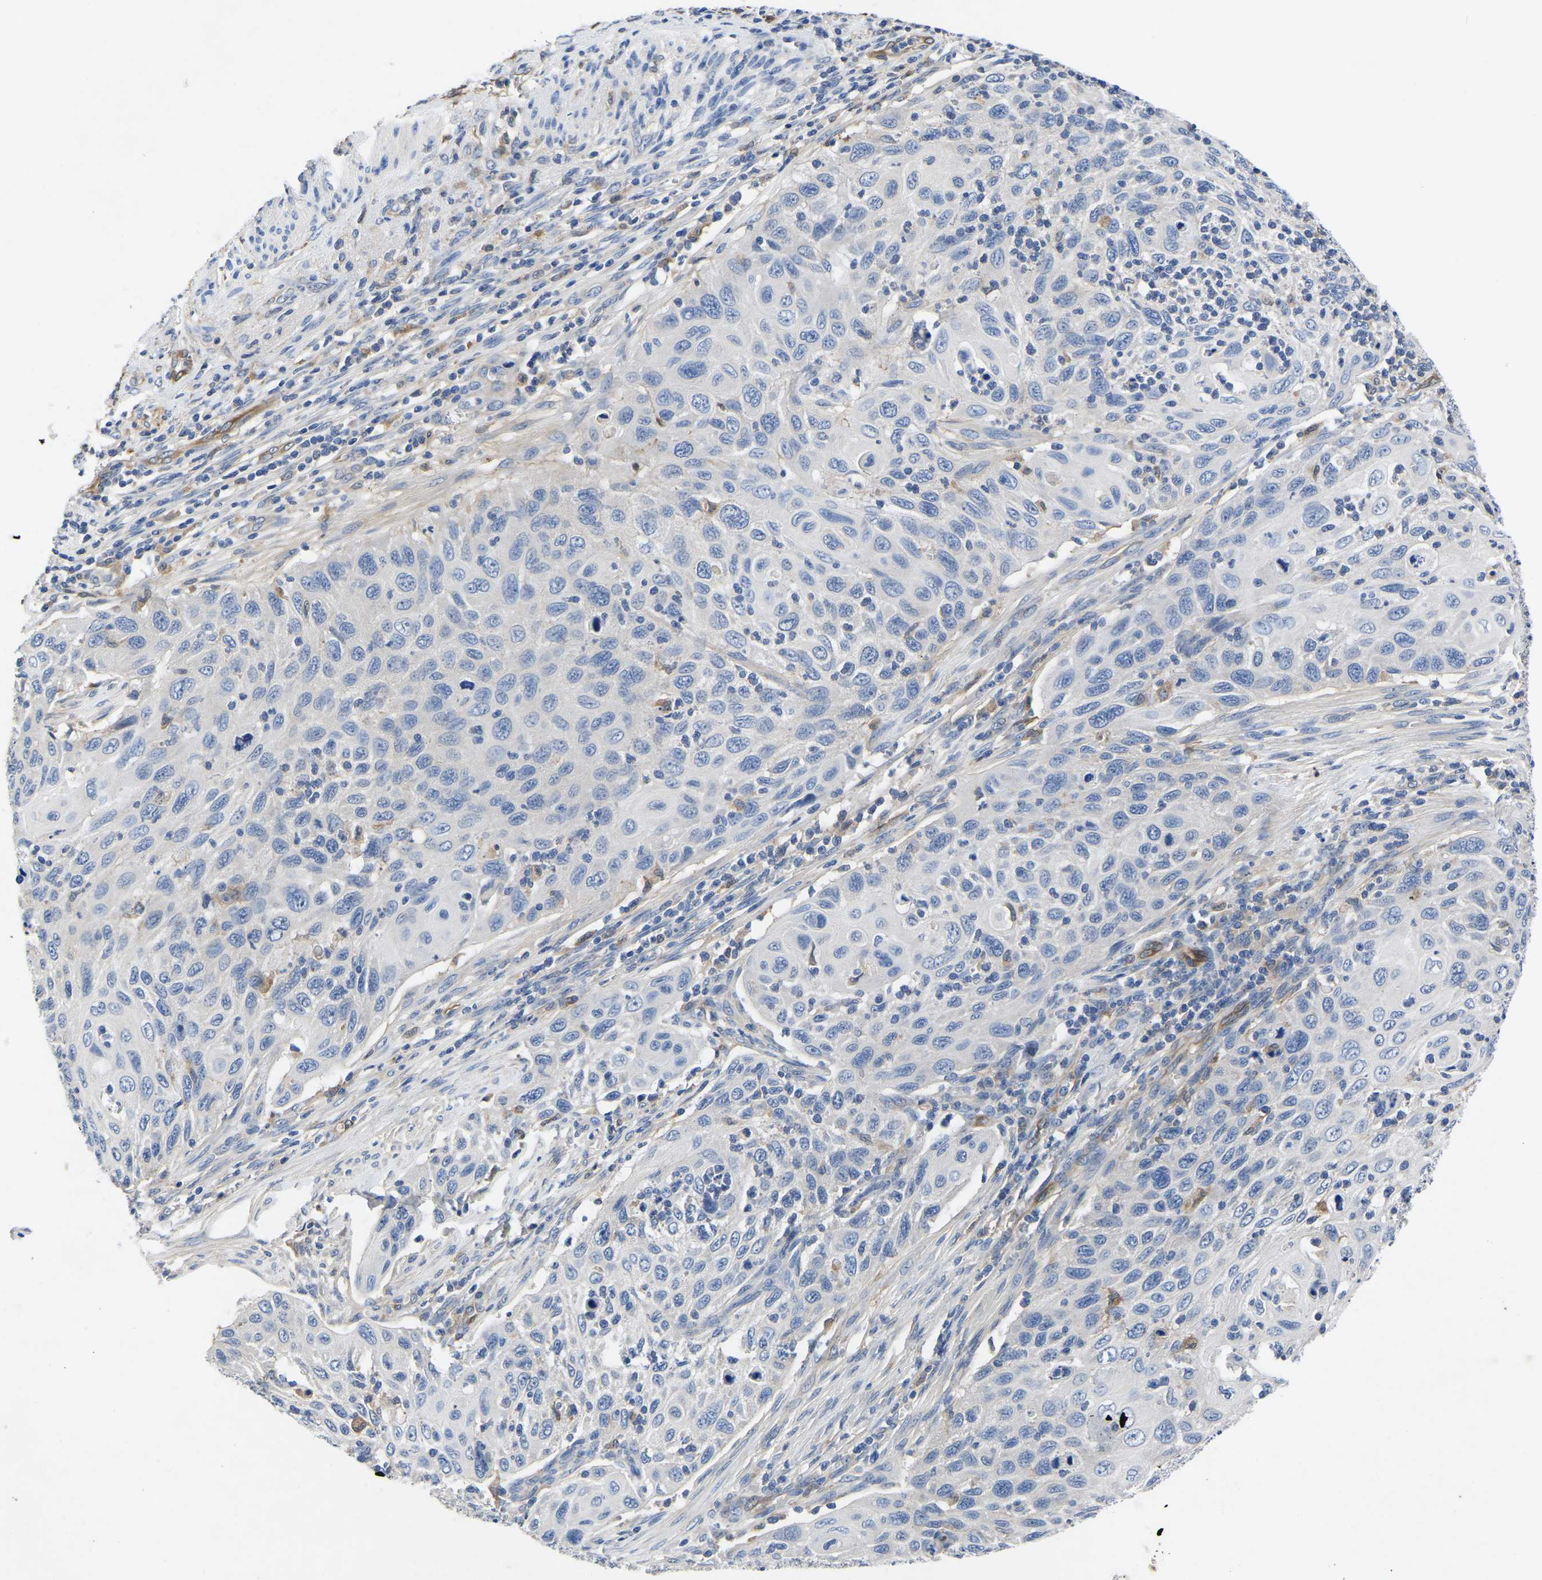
{"staining": {"intensity": "negative", "quantity": "none", "location": "none"}, "tissue": "cervical cancer", "cell_type": "Tumor cells", "image_type": "cancer", "snomed": [{"axis": "morphology", "description": "Squamous cell carcinoma, NOS"}, {"axis": "topography", "description": "Cervix"}], "caption": "This is a image of IHC staining of cervical squamous cell carcinoma, which shows no positivity in tumor cells.", "gene": "ATG2B", "patient": {"sex": "female", "age": 70}}